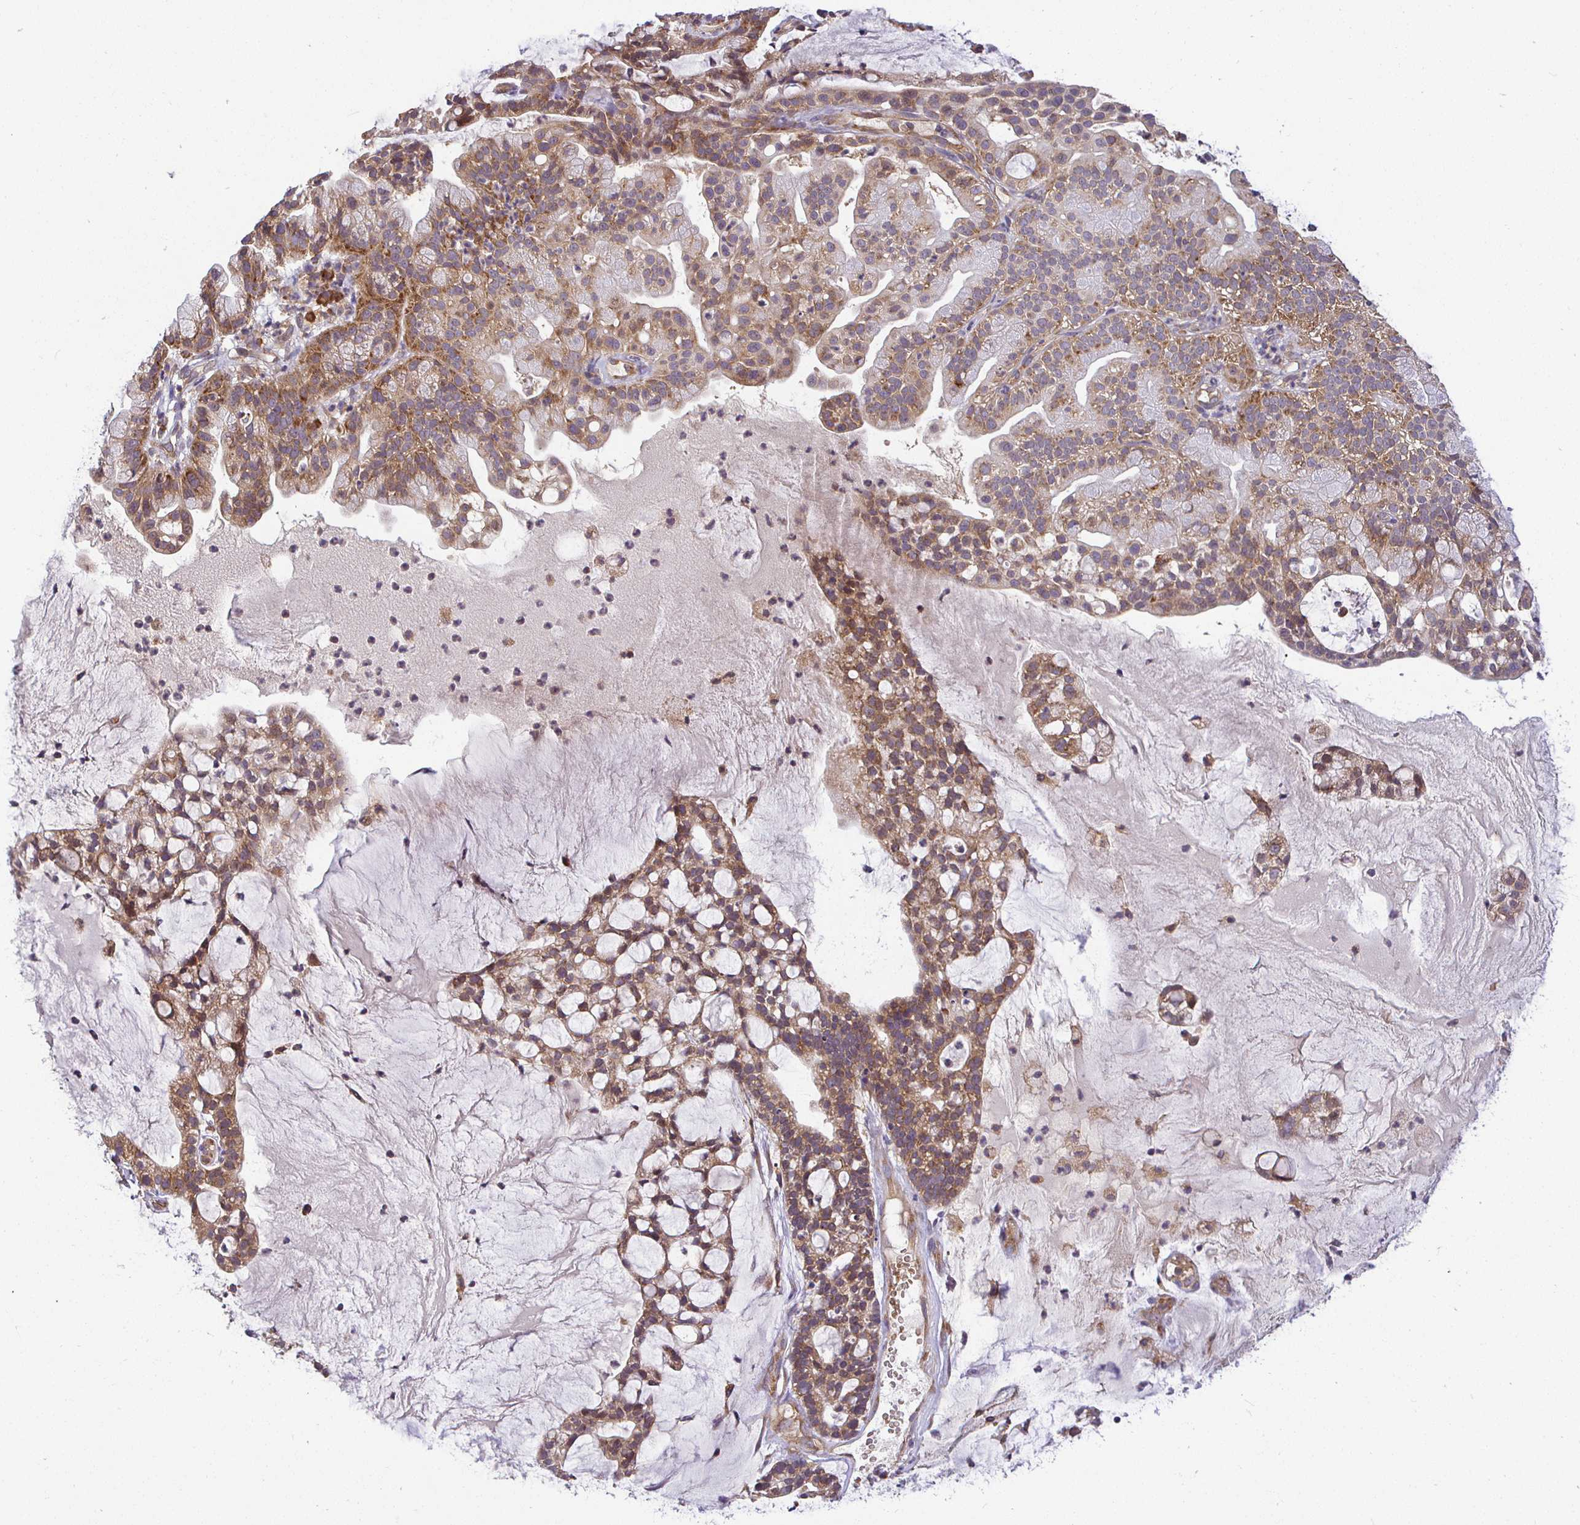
{"staining": {"intensity": "moderate", "quantity": ">75%", "location": "cytoplasmic/membranous"}, "tissue": "cervical cancer", "cell_type": "Tumor cells", "image_type": "cancer", "snomed": [{"axis": "morphology", "description": "Adenocarcinoma, NOS"}, {"axis": "topography", "description": "Cervix"}], "caption": "Cervical cancer tissue displays moderate cytoplasmic/membranous positivity in approximately >75% of tumor cells The staining was performed using DAB (3,3'-diaminobenzidine) to visualize the protein expression in brown, while the nuclei were stained in blue with hematoxylin (Magnification: 20x).", "gene": "IRAK1", "patient": {"sex": "female", "age": 41}}